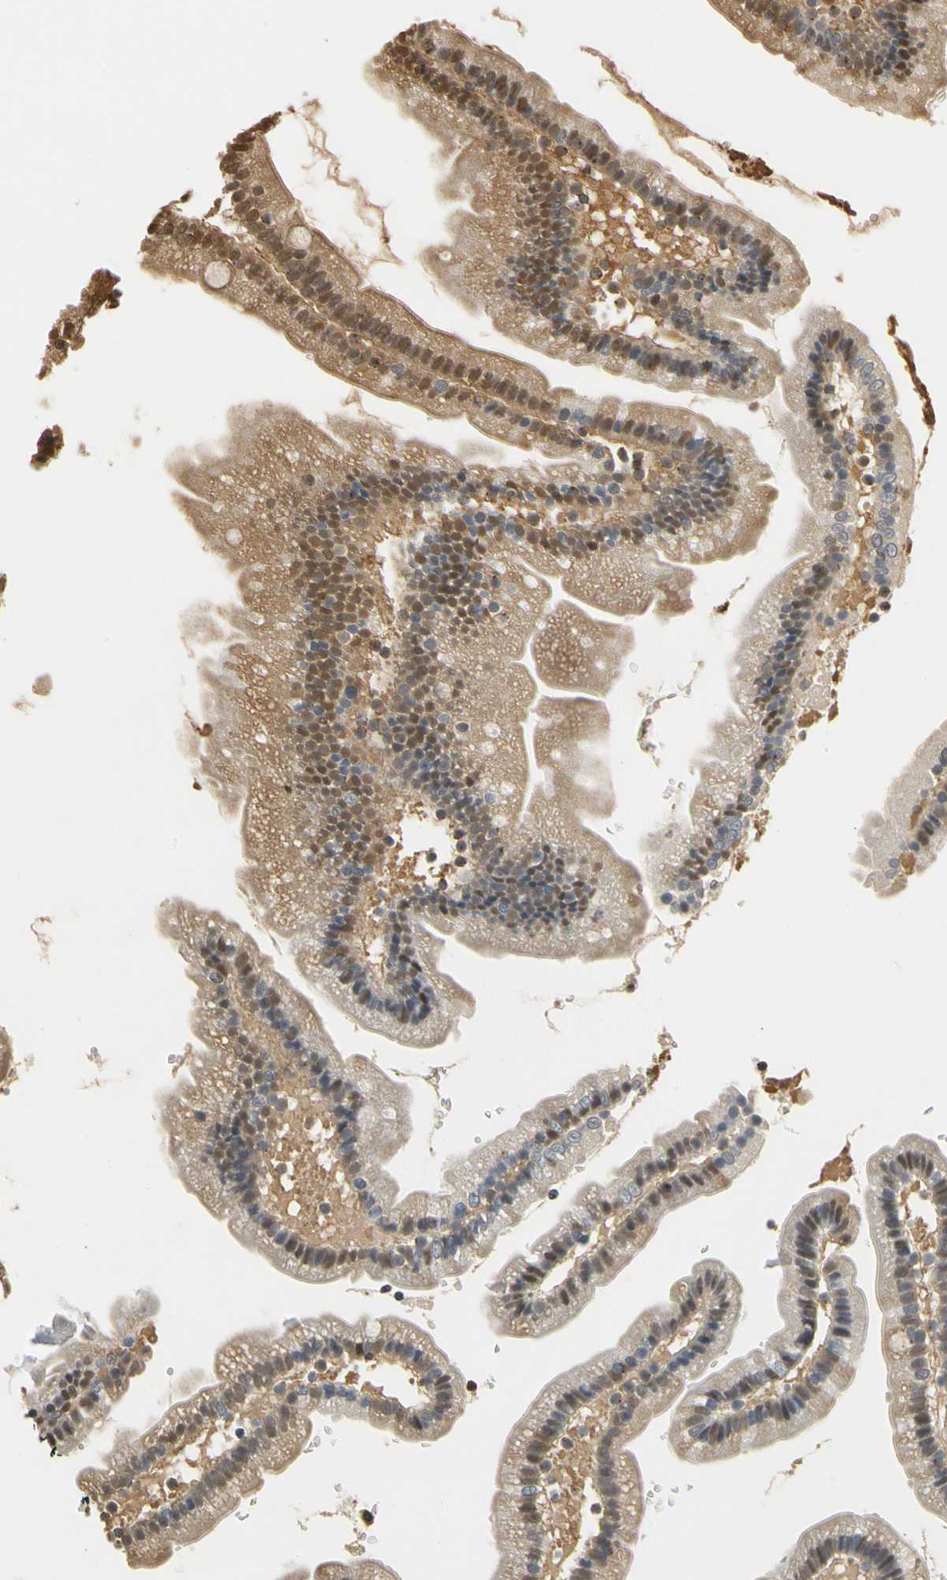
{"staining": {"intensity": "moderate", "quantity": ">75%", "location": "cytoplasmic/membranous,nuclear"}, "tissue": "duodenum", "cell_type": "Glandular cells", "image_type": "normal", "snomed": [{"axis": "morphology", "description": "Normal tissue, NOS"}, {"axis": "topography", "description": "Duodenum"}], "caption": "Human duodenum stained for a protein (brown) demonstrates moderate cytoplasmic/membranous,nuclear positive positivity in approximately >75% of glandular cells.", "gene": "SOD1", "patient": {"sex": "male", "age": 66}}